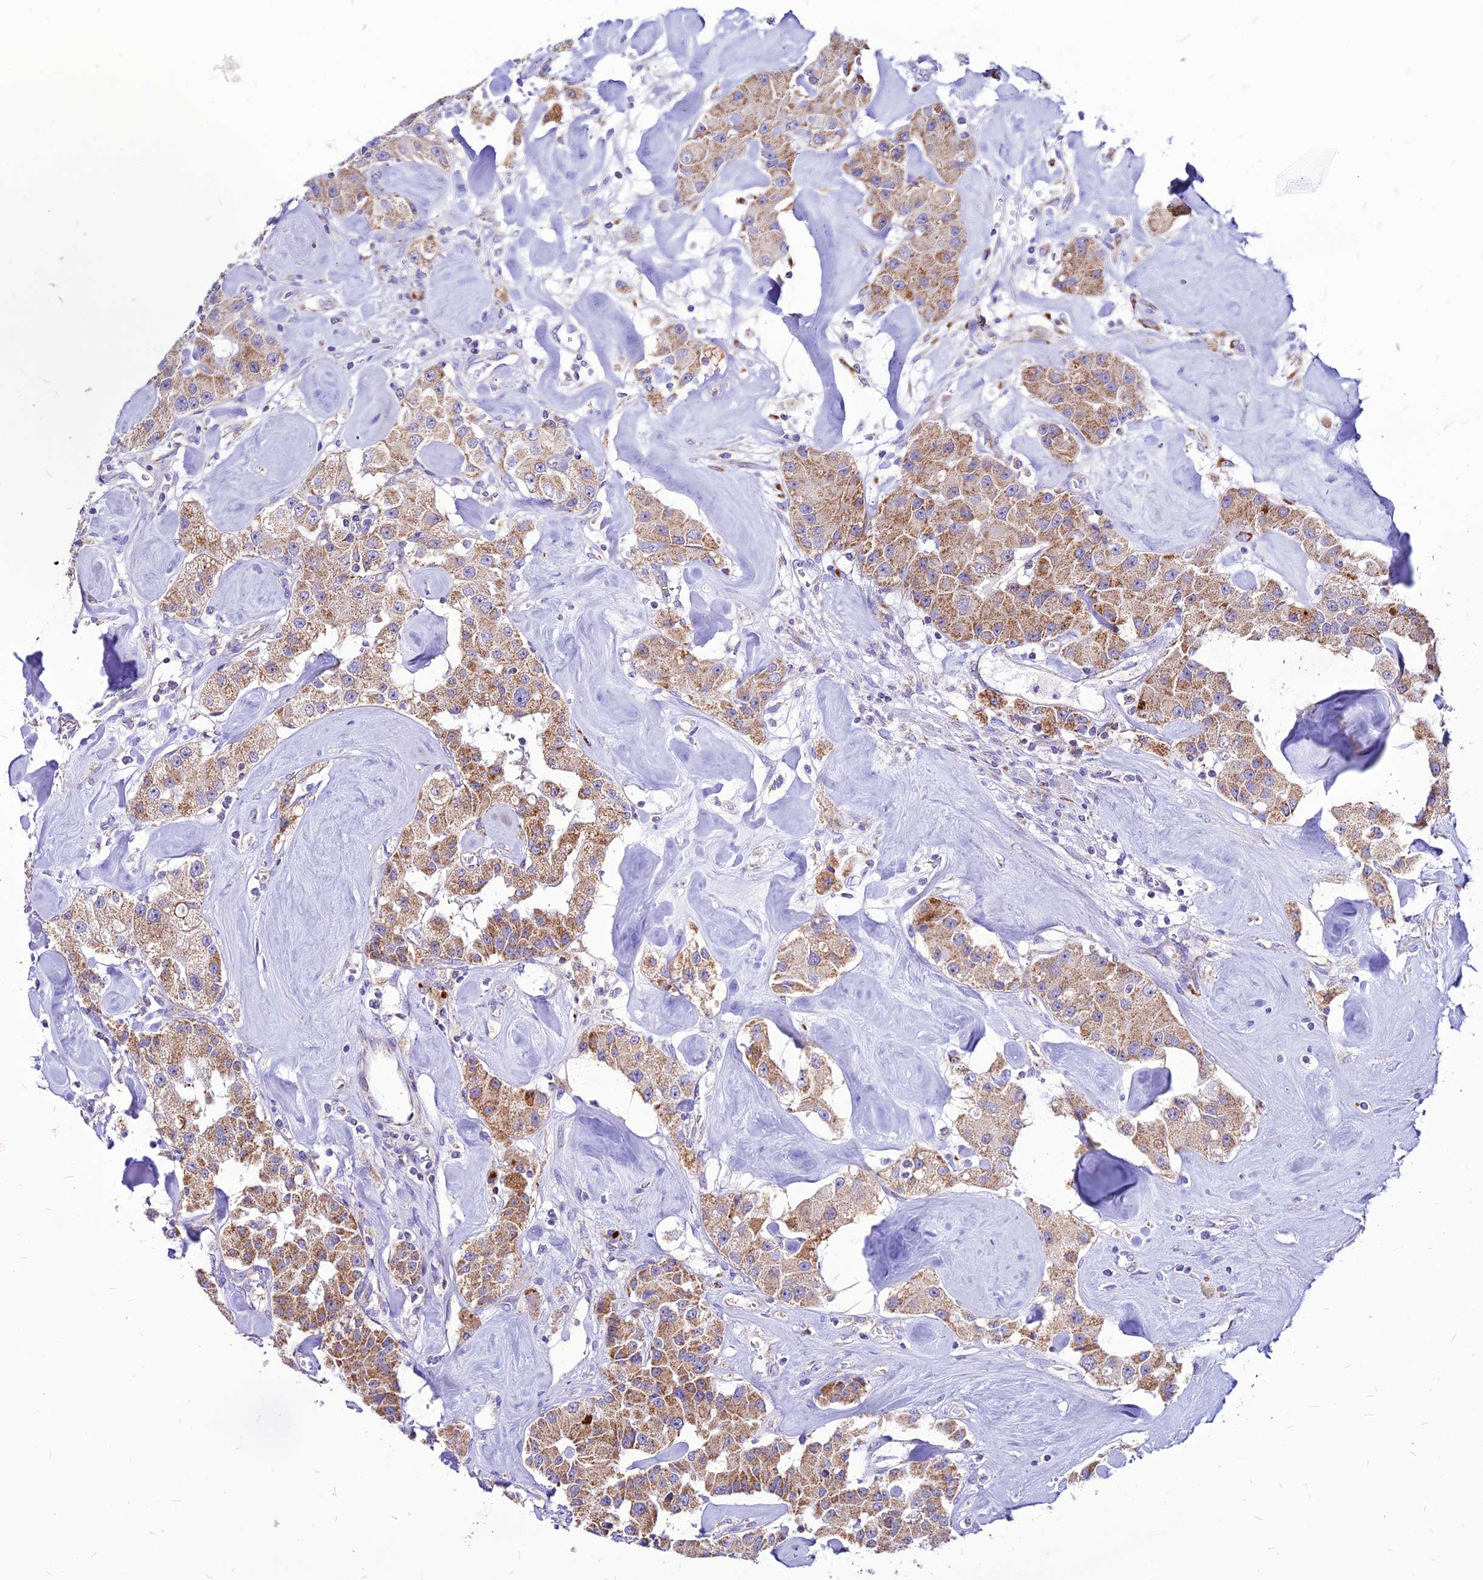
{"staining": {"intensity": "moderate", "quantity": ">75%", "location": "cytoplasmic/membranous"}, "tissue": "carcinoid", "cell_type": "Tumor cells", "image_type": "cancer", "snomed": [{"axis": "morphology", "description": "Carcinoid, malignant, NOS"}, {"axis": "topography", "description": "Pancreas"}], "caption": "DAB immunohistochemical staining of carcinoid (malignant) demonstrates moderate cytoplasmic/membranous protein positivity in about >75% of tumor cells.", "gene": "ECI1", "patient": {"sex": "male", "age": 41}}